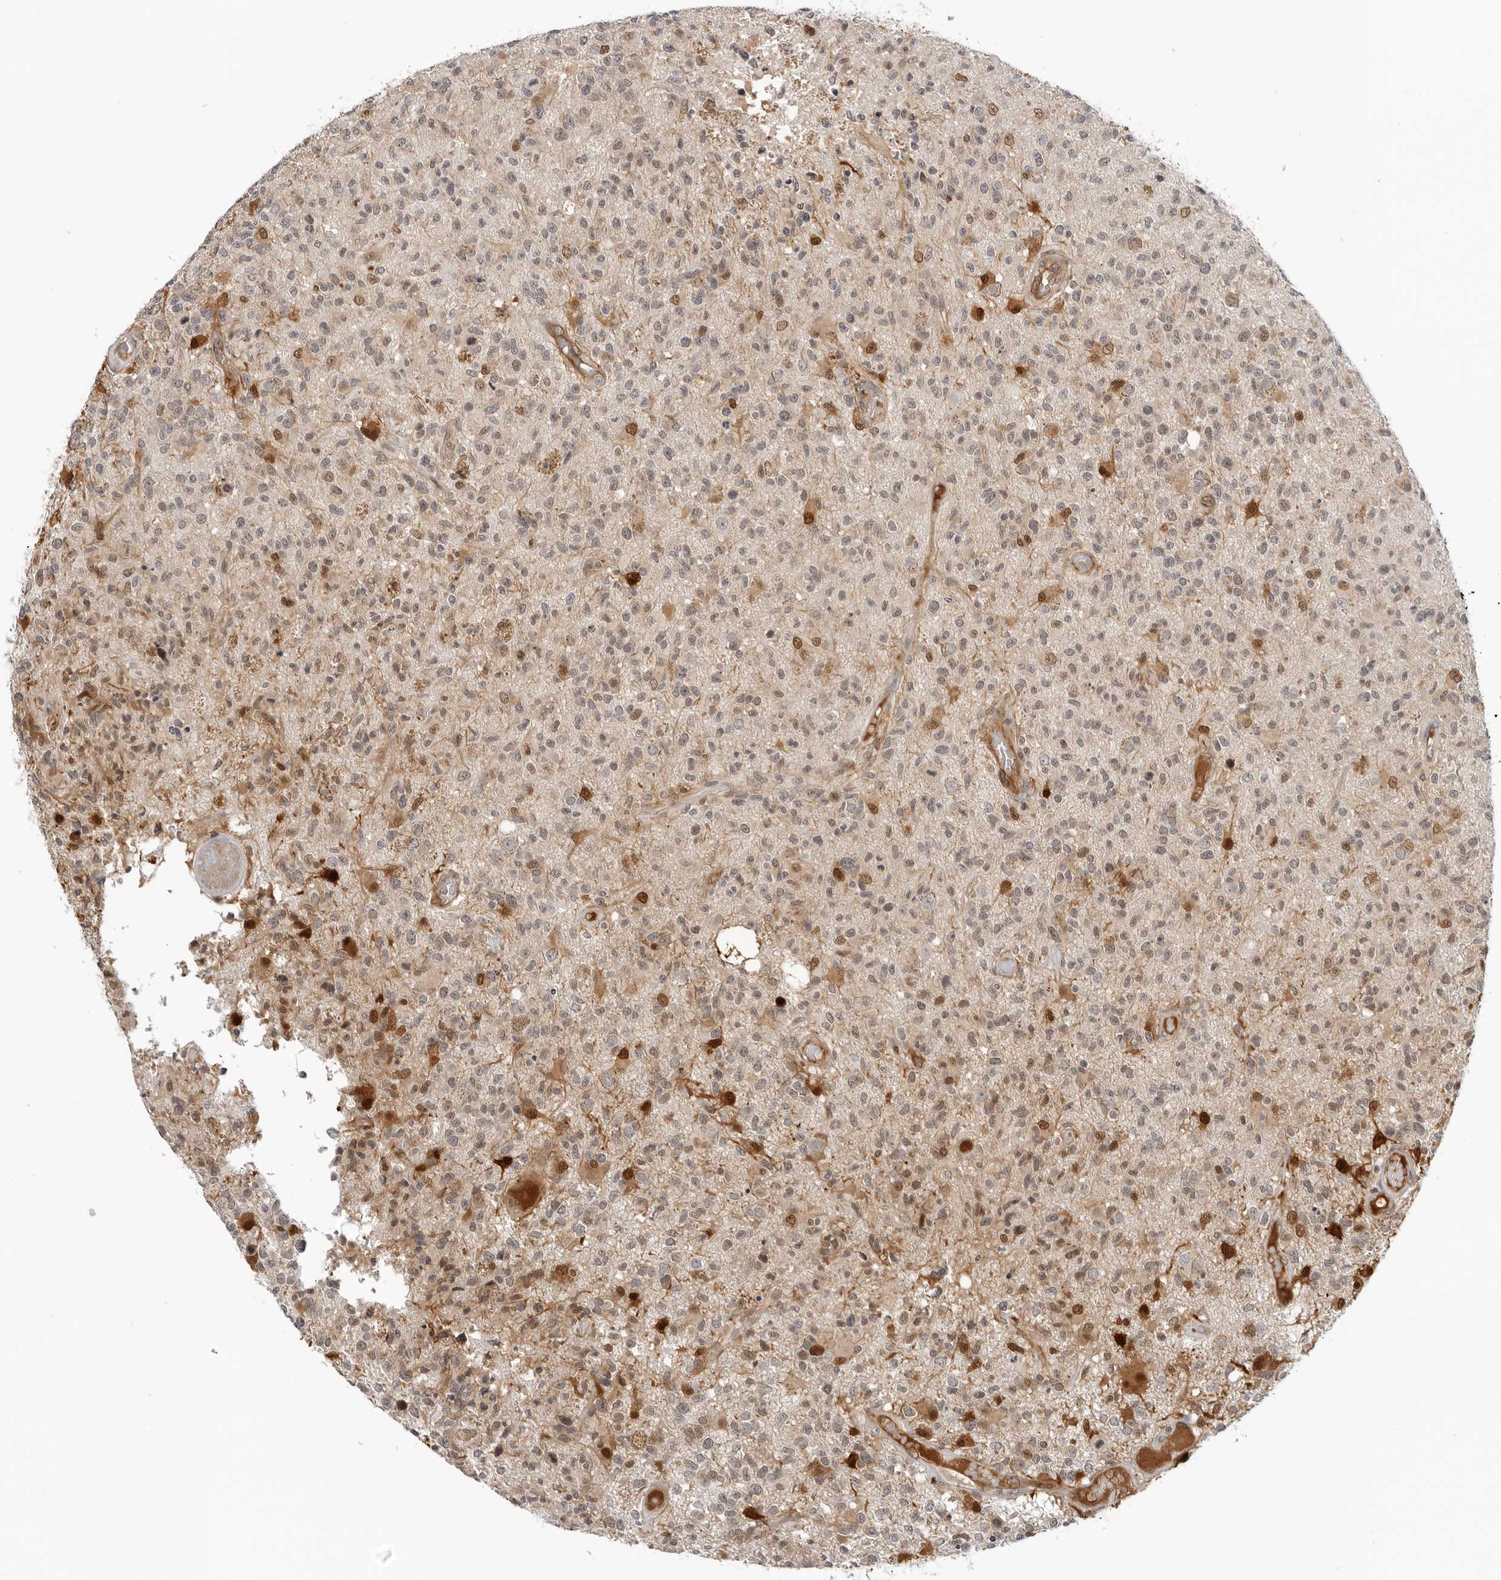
{"staining": {"intensity": "weak", "quantity": "25%-75%", "location": "cytoplasmic/membranous,nuclear"}, "tissue": "glioma", "cell_type": "Tumor cells", "image_type": "cancer", "snomed": [{"axis": "morphology", "description": "Glioma, malignant, High grade"}, {"axis": "morphology", "description": "Glioblastoma, NOS"}, {"axis": "topography", "description": "Brain"}], "caption": "This micrograph reveals glioma stained with immunohistochemistry to label a protein in brown. The cytoplasmic/membranous and nuclear of tumor cells show weak positivity for the protein. Nuclei are counter-stained blue.", "gene": "SUGCT", "patient": {"sex": "male", "age": 60}}